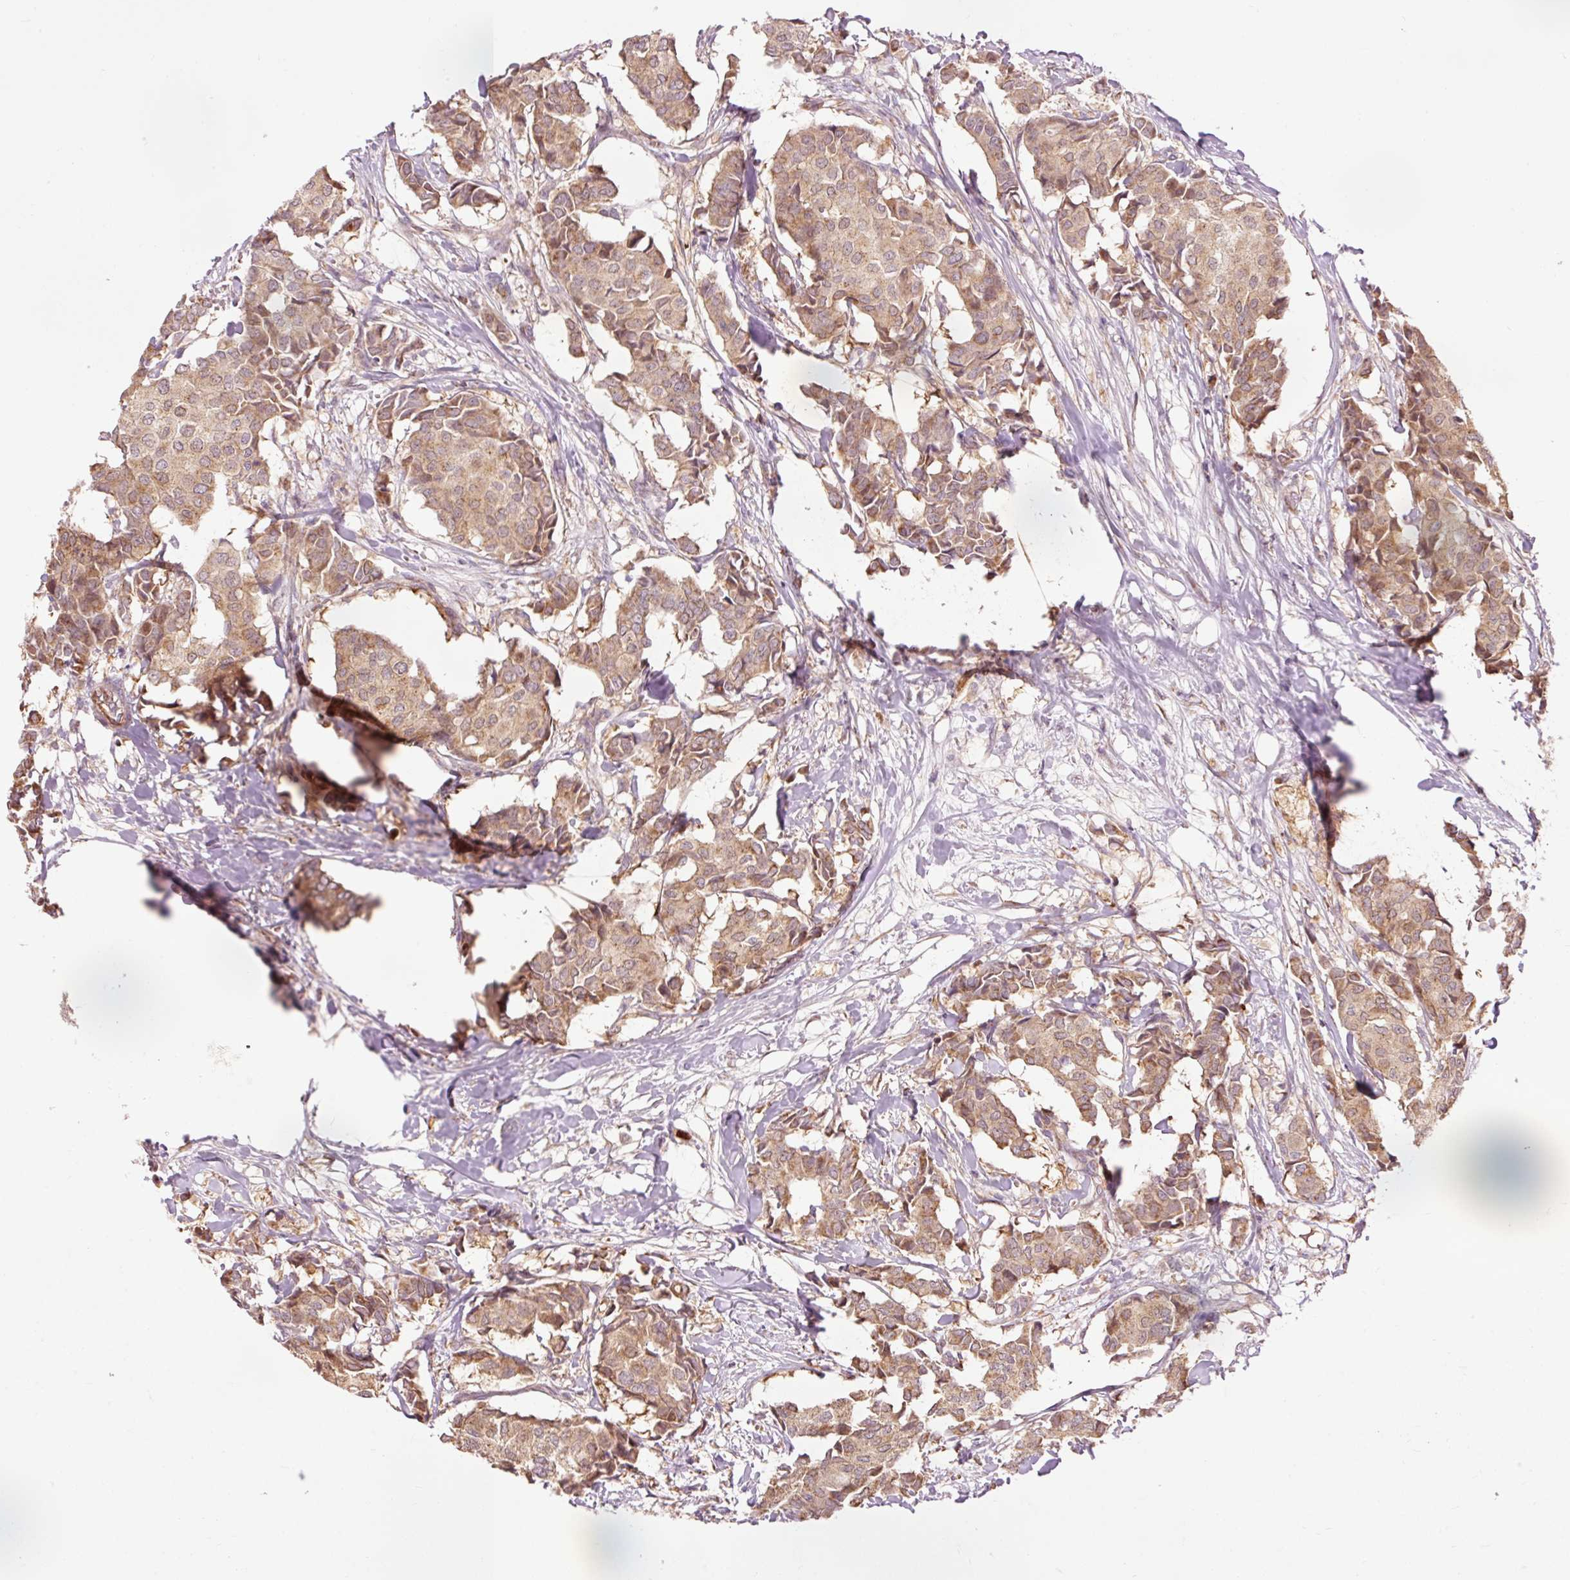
{"staining": {"intensity": "moderate", "quantity": ">75%", "location": "cytoplasmic/membranous"}, "tissue": "breast cancer", "cell_type": "Tumor cells", "image_type": "cancer", "snomed": [{"axis": "morphology", "description": "Duct carcinoma"}, {"axis": "topography", "description": "Breast"}], "caption": "Immunohistochemical staining of human breast invasive ductal carcinoma exhibits moderate cytoplasmic/membranous protein positivity in approximately >75% of tumor cells.", "gene": "PRDX5", "patient": {"sex": "female", "age": 75}}